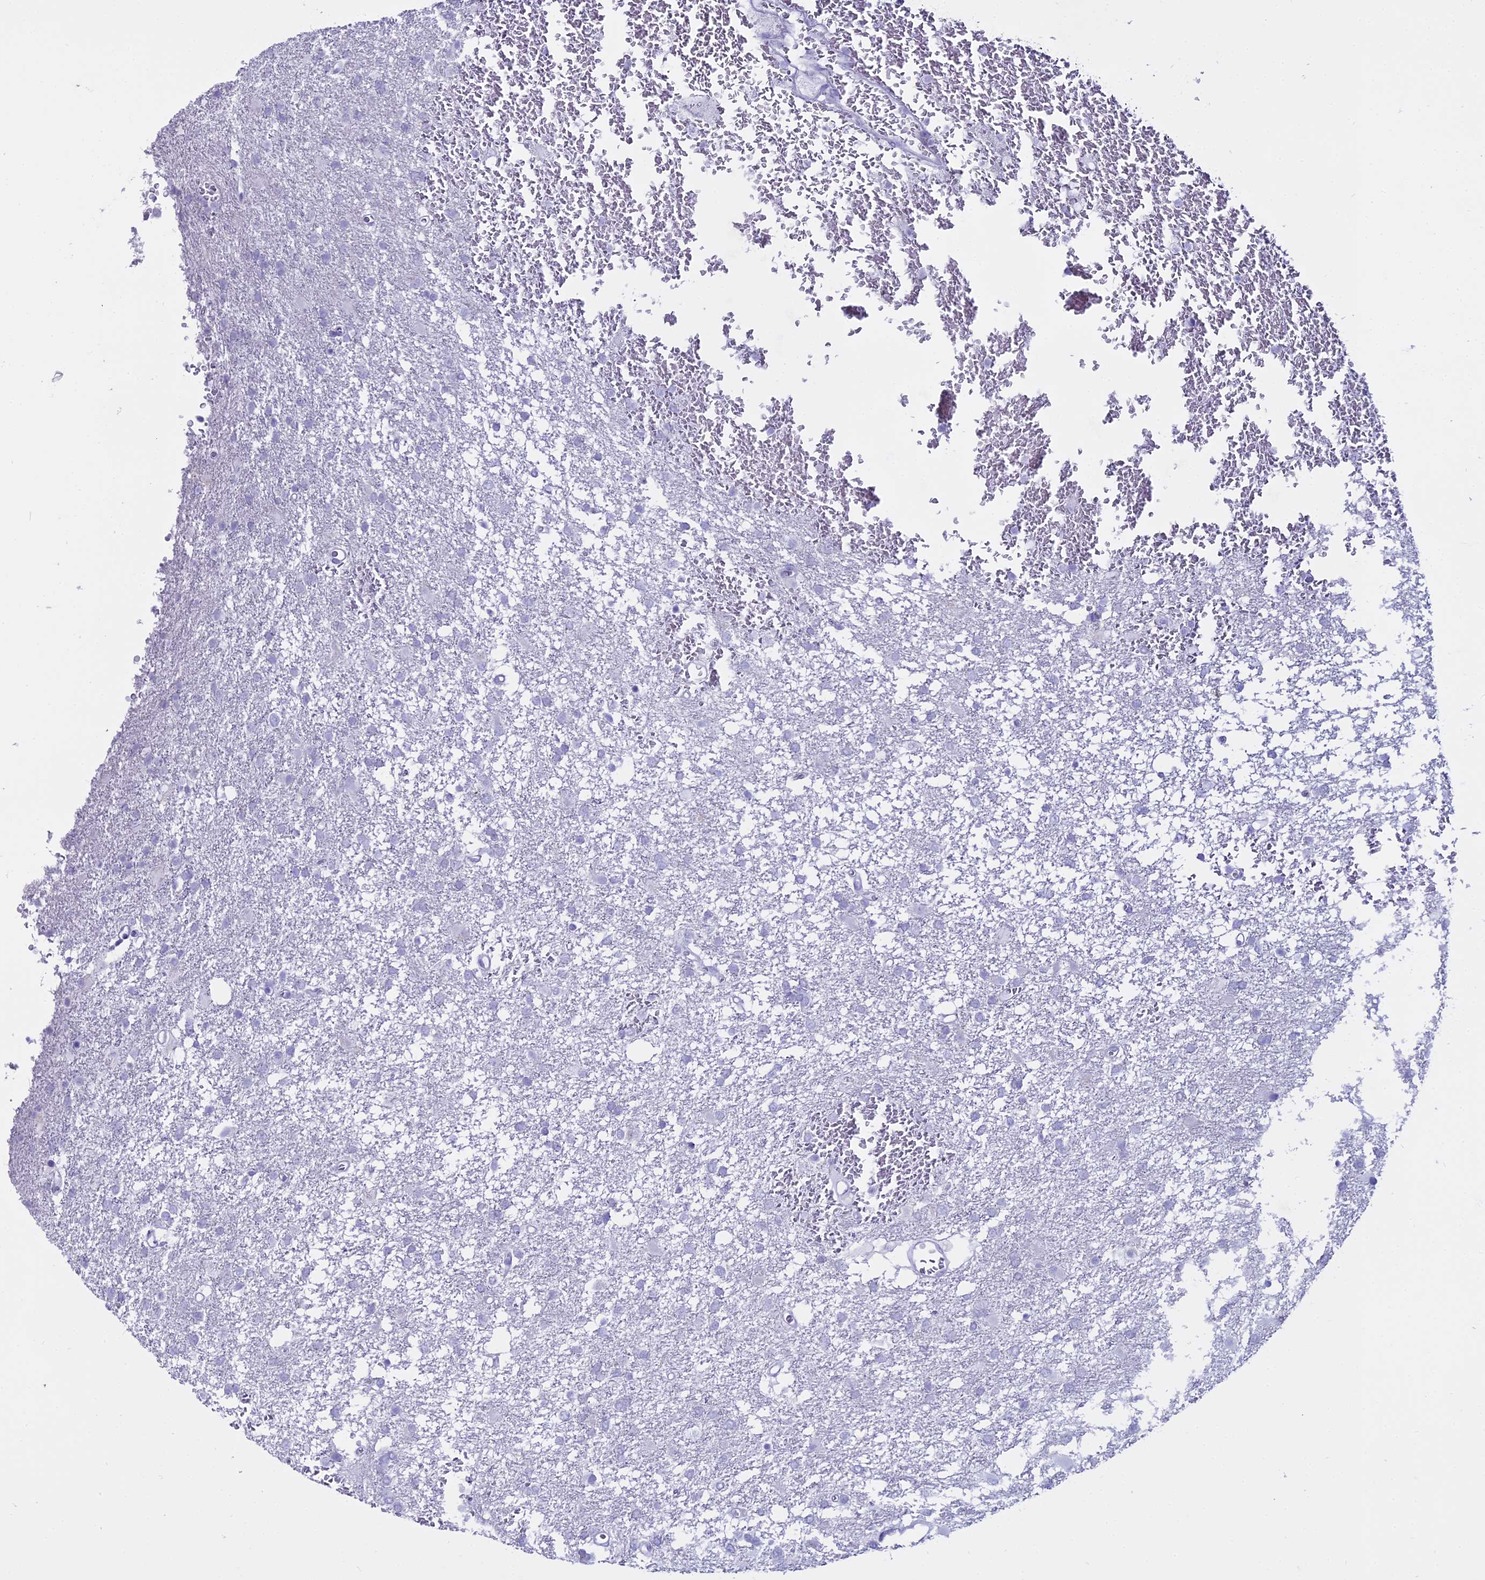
{"staining": {"intensity": "negative", "quantity": "none", "location": "none"}, "tissue": "glioma", "cell_type": "Tumor cells", "image_type": "cancer", "snomed": [{"axis": "morphology", "description": "Glioma, malignant, High grade"}, {"axis": "topography", "description": "Brain"}], "caption": "Malignant glioma (high-grade) was stained to show a protein in brown. There is no significant expression in tumor cells.", "gene": "ALPP", "patient": {"sex": "female", "age": 74}}